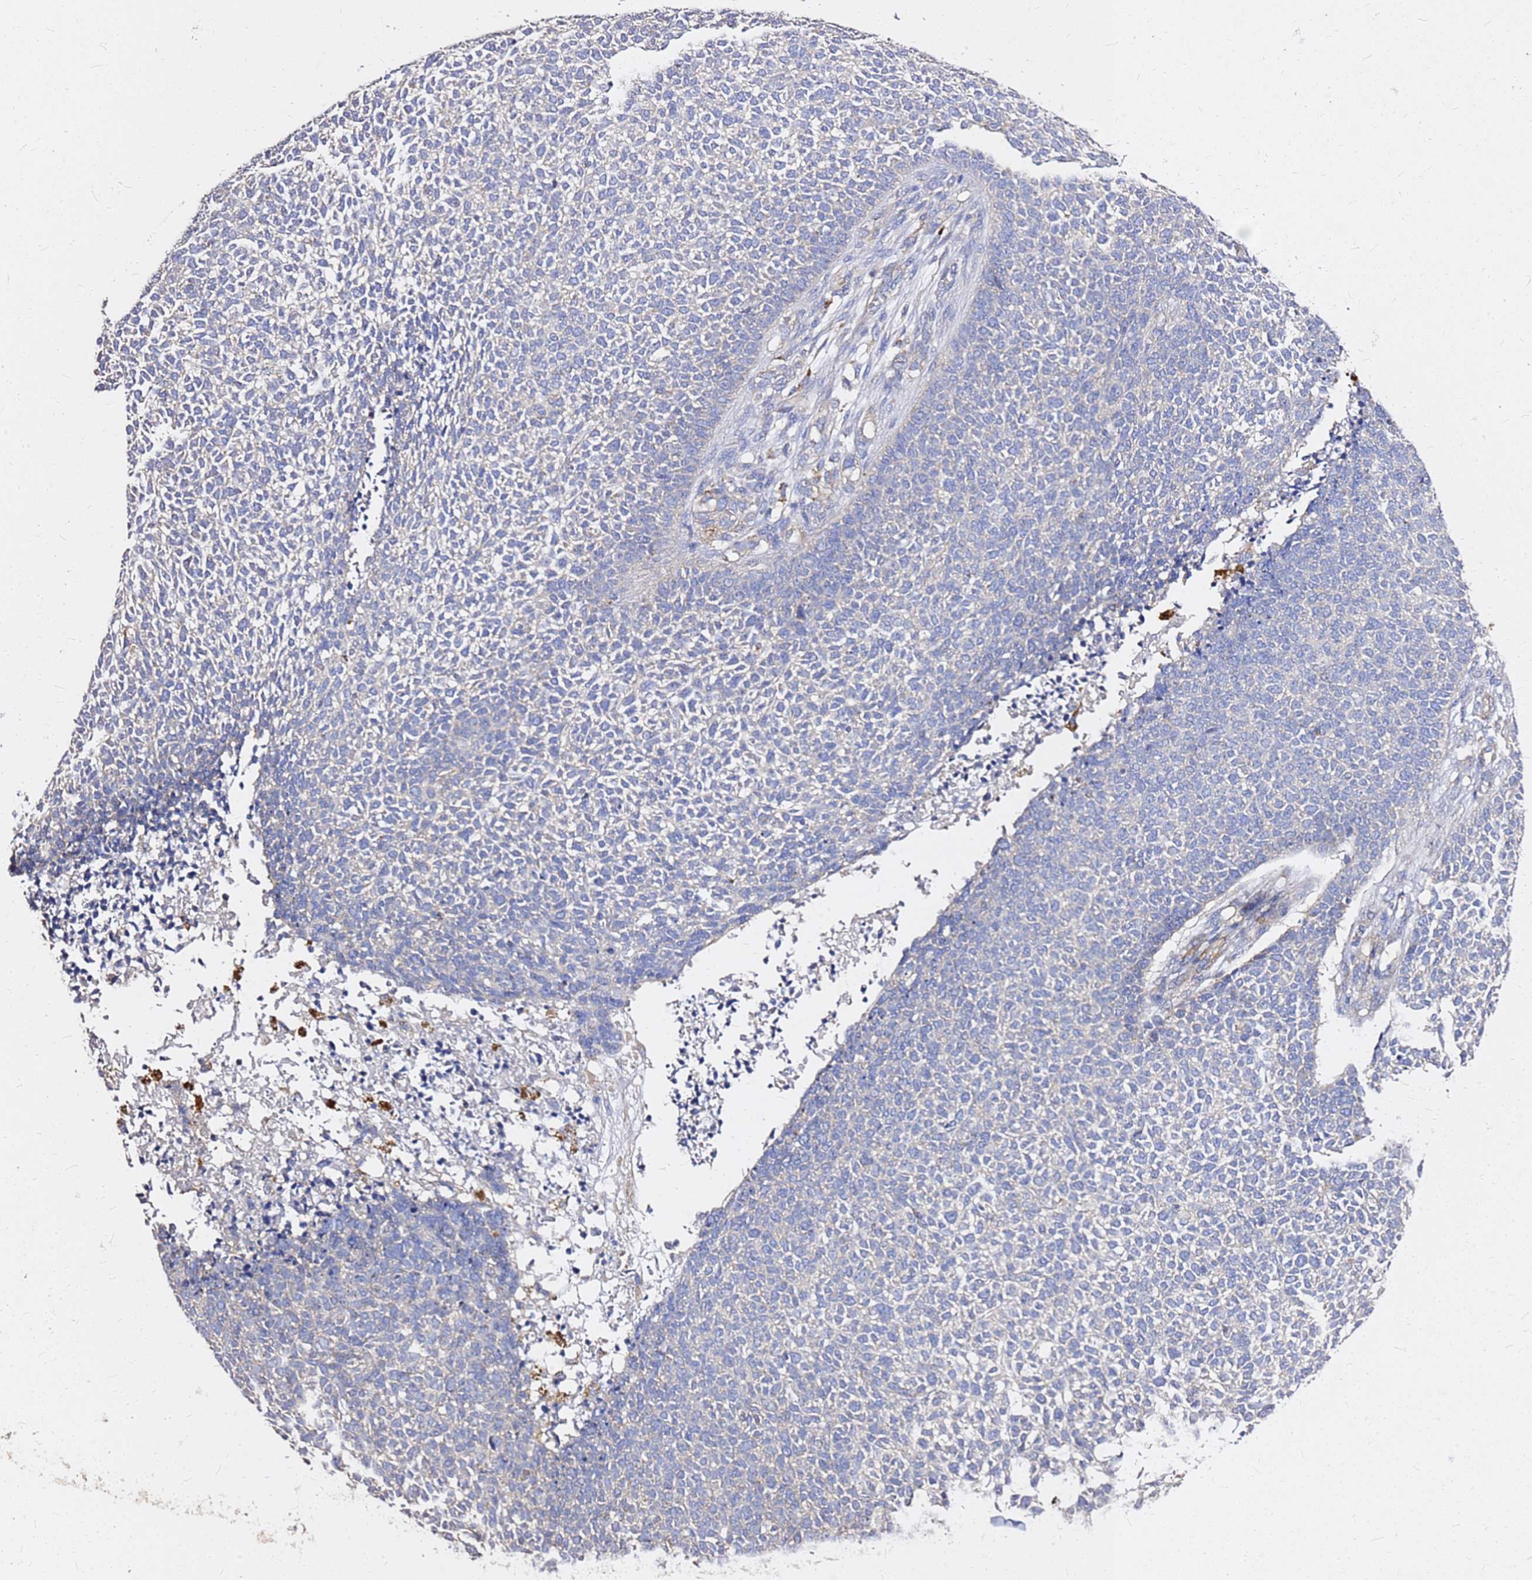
{"staining": {"intensity": "negative", "quantity": "none", "location": "none"}, "tissue": "skin cancer", "cell_type": "Tumor cells", "image_type": "cancer", "snomed": [{"axis": "morphology", "description": "Basal cell carcinoma"}, {"axis": "topography", "description": "Skin"}], "caption": "Micrograph shows no protein staining in tumor cells of basal cell carcinoma (skin) tissue.", "gene": "EXD3", "patient": {"sex": "female", "age": 84}}